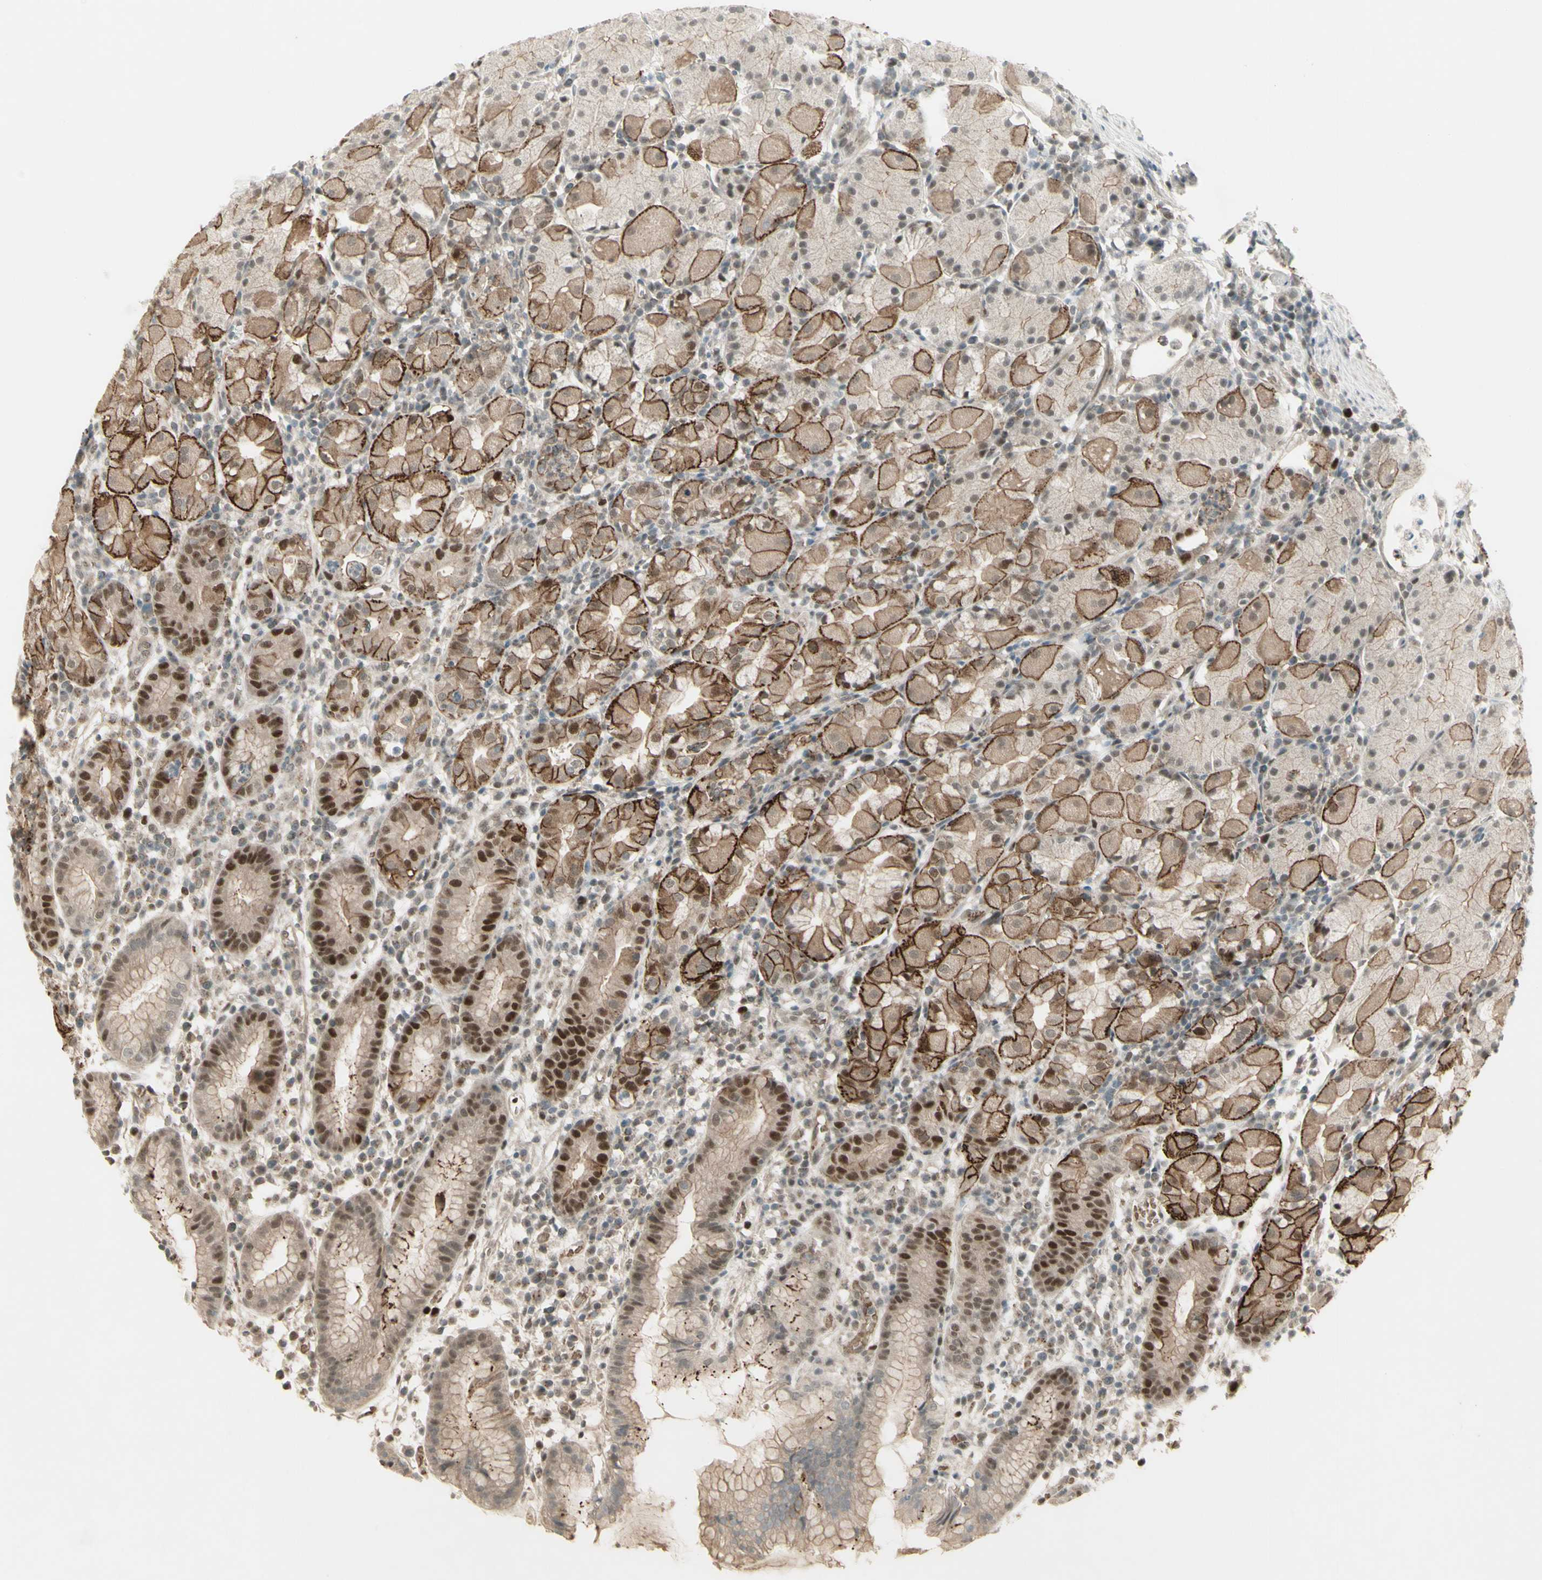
{"staining": {"intensity": "moderate", "quantity": "25%-75%", "location": "cytoplasmic/membranous,nuclear"}, "tissue": "stomach", "cell_type": "Glandular cells", "image_type": "normal", "snomed": [{"axis": "morphology", "description": "Normal tissue, NOS"}, {"axis": "topography", "description": "Stomach"}, {"axis": "topography", "description": "Stomach, lower"}], "caption": "IHC (DAB) staining of unremarkable stomach exhibits moderate cytoplasmic/membranous,nuclear protein positivity in approximately 25%-75% of glandular cells.", "gene": "MSH6", "patient": {"sex": "female", "age": 75}}